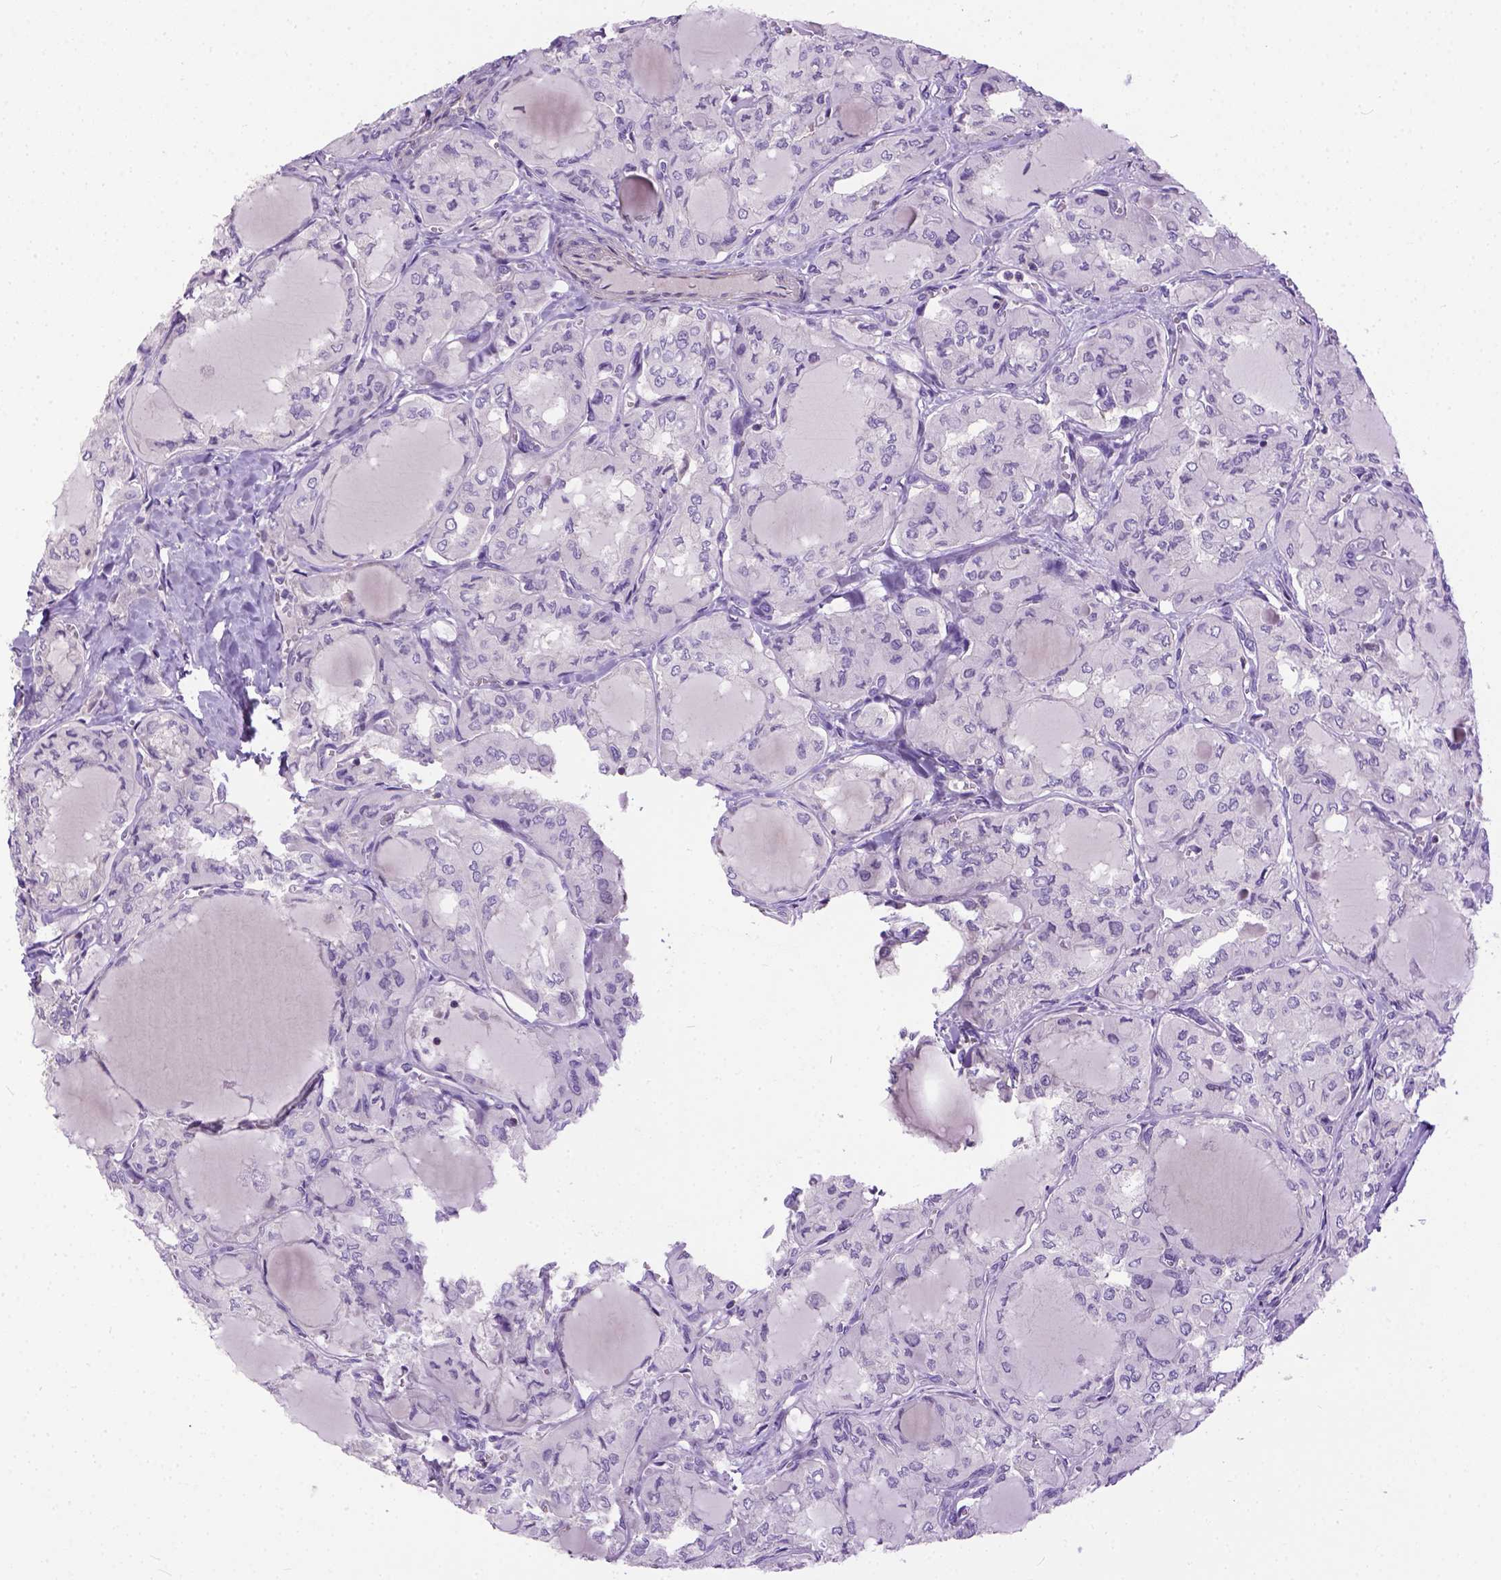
{"staining": {"intensity": "negative", "quantity": "none", "location": "none"}, "tissue": "thyroid cancer", "cell_type": "Tumor cells", "image_type": "cancer", "snomed": [{"axis": "morphology", "description": "Papillary adenocarcinoma, NOS"}, {"axis": "topography", "description": "Thyroid gland"}], "caption": "High magnification brightfield microscopy of thyroid cancer stained with DAB (3,3'-diaminobenzidine) (brown) and counterstained with hematoxylin (blue): tumor cells show no significant staining.", "gene": "BANF2", "patient": {"sex": "male", "age": 20}}